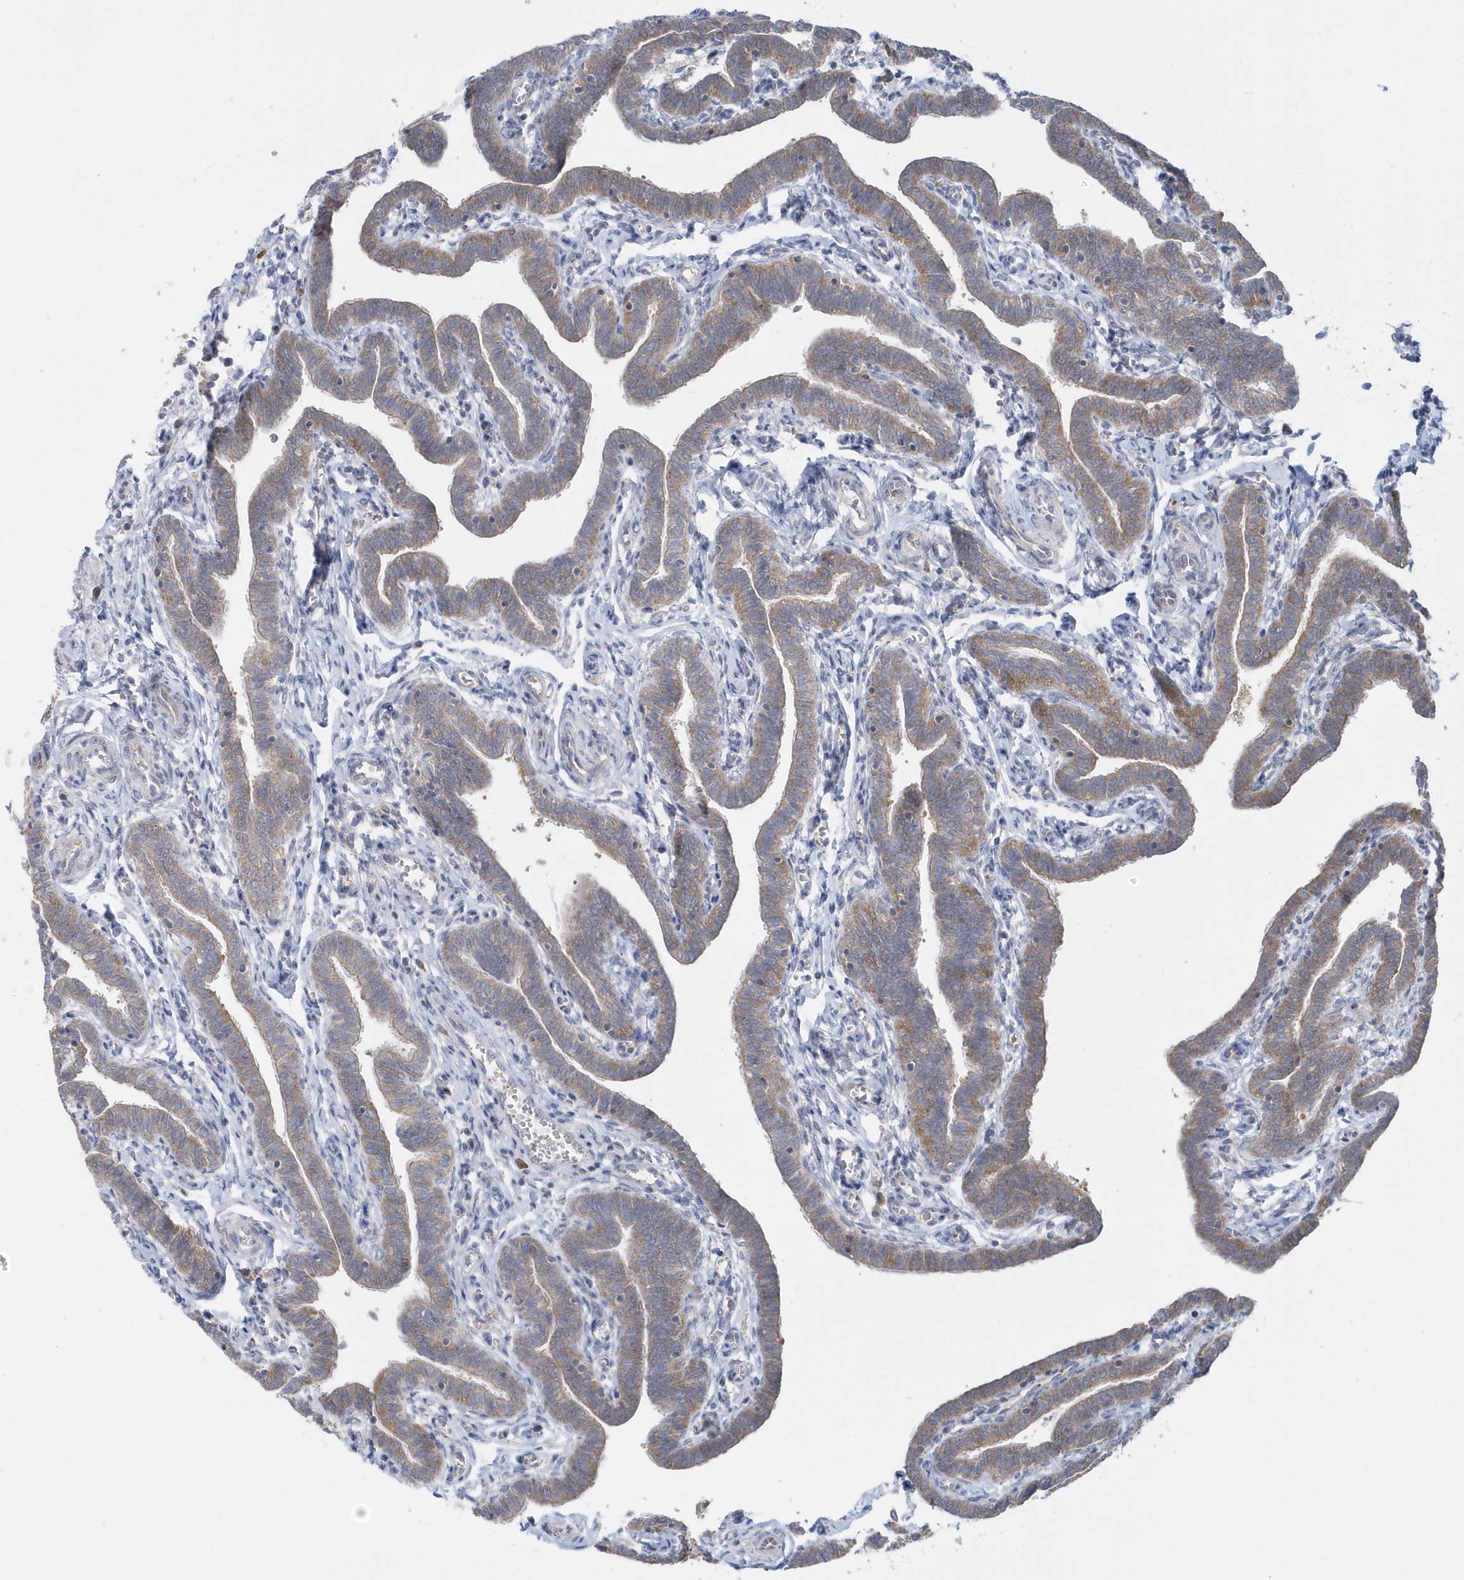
{"staining": {"intensity": "moderate", "quantity": ">75%", "location": "cytoplasmic/membranous"}, "tissue": "fallopian tube", "cell_type": "Glandular cells", "image_type": "normal", "snomed": [{"axis": "morphology", "description": "Normal tissue, NOS"}, {"axis": "topography", "description": "Fallopian tube"}], "caption": "Protein expression analysis of unremarkable fallopian tube shows moderate cytoplasmic/membranous expression in approximately >75% of glandular cells. The protein is shown in brown color, while the nuclei are stained blue.", "gene": "EIF3C", "patient": {"sex": "female", "age": 36}}